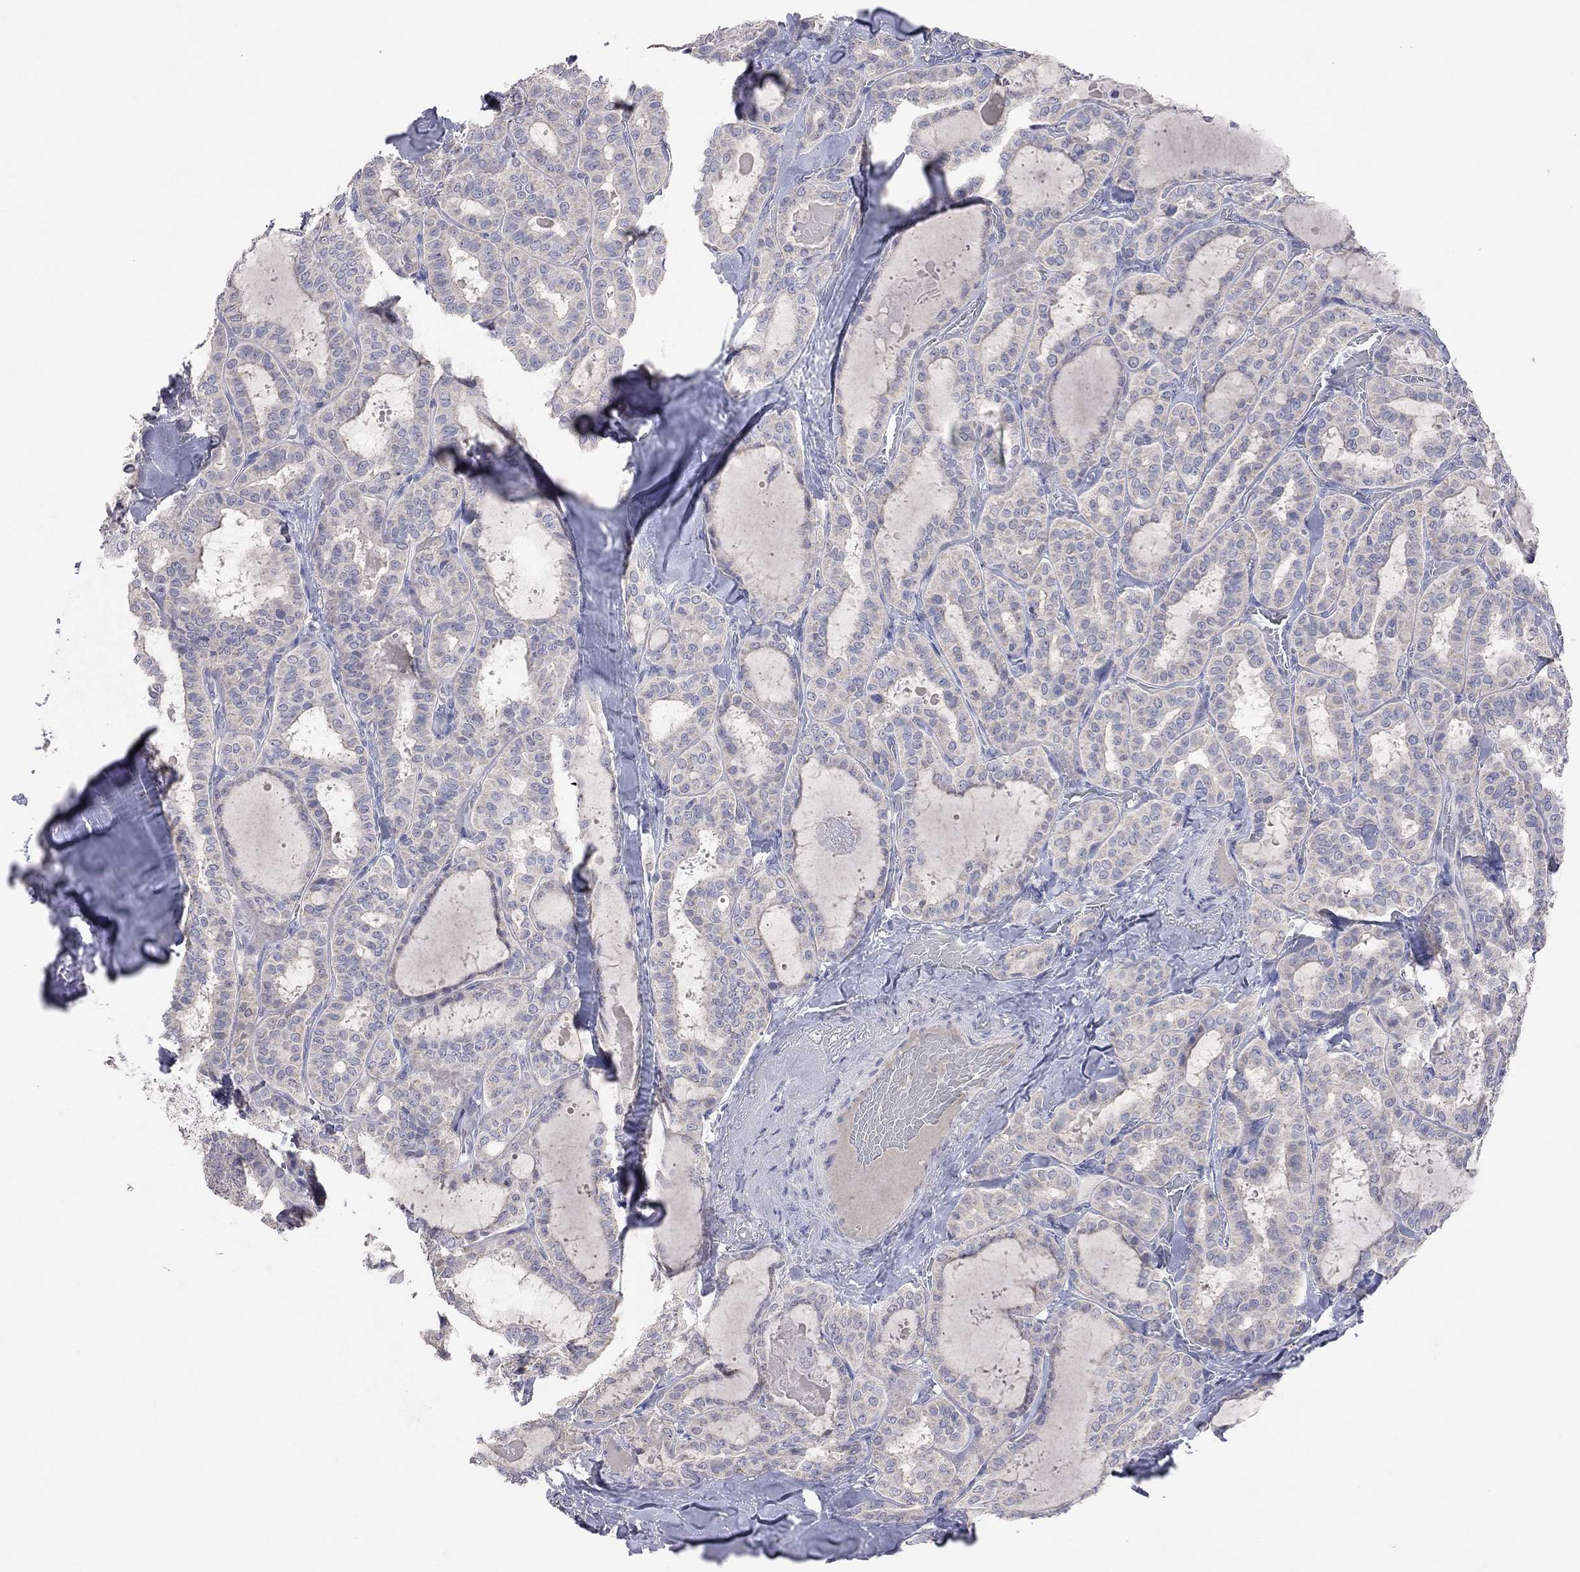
{"staining": {"intensity": "negative", "quantity": "none", "location": "none"}, "tissue": "thyroid cancer", "cell_type": "Tumor cells", "image_type": "cancer", "snomed": [{"axis": "morphology", "description": "Papillary adenocarcinoma, NOS"}, {"axis": "topography", "description": "Thyroid gland"}], "caption": "The micrograph shows no significant positivity in tumor cells of papillary adenocarcinoma (thyroid).", "gene": "MMP13", "patient": {"sex": "female", "age": 39}}